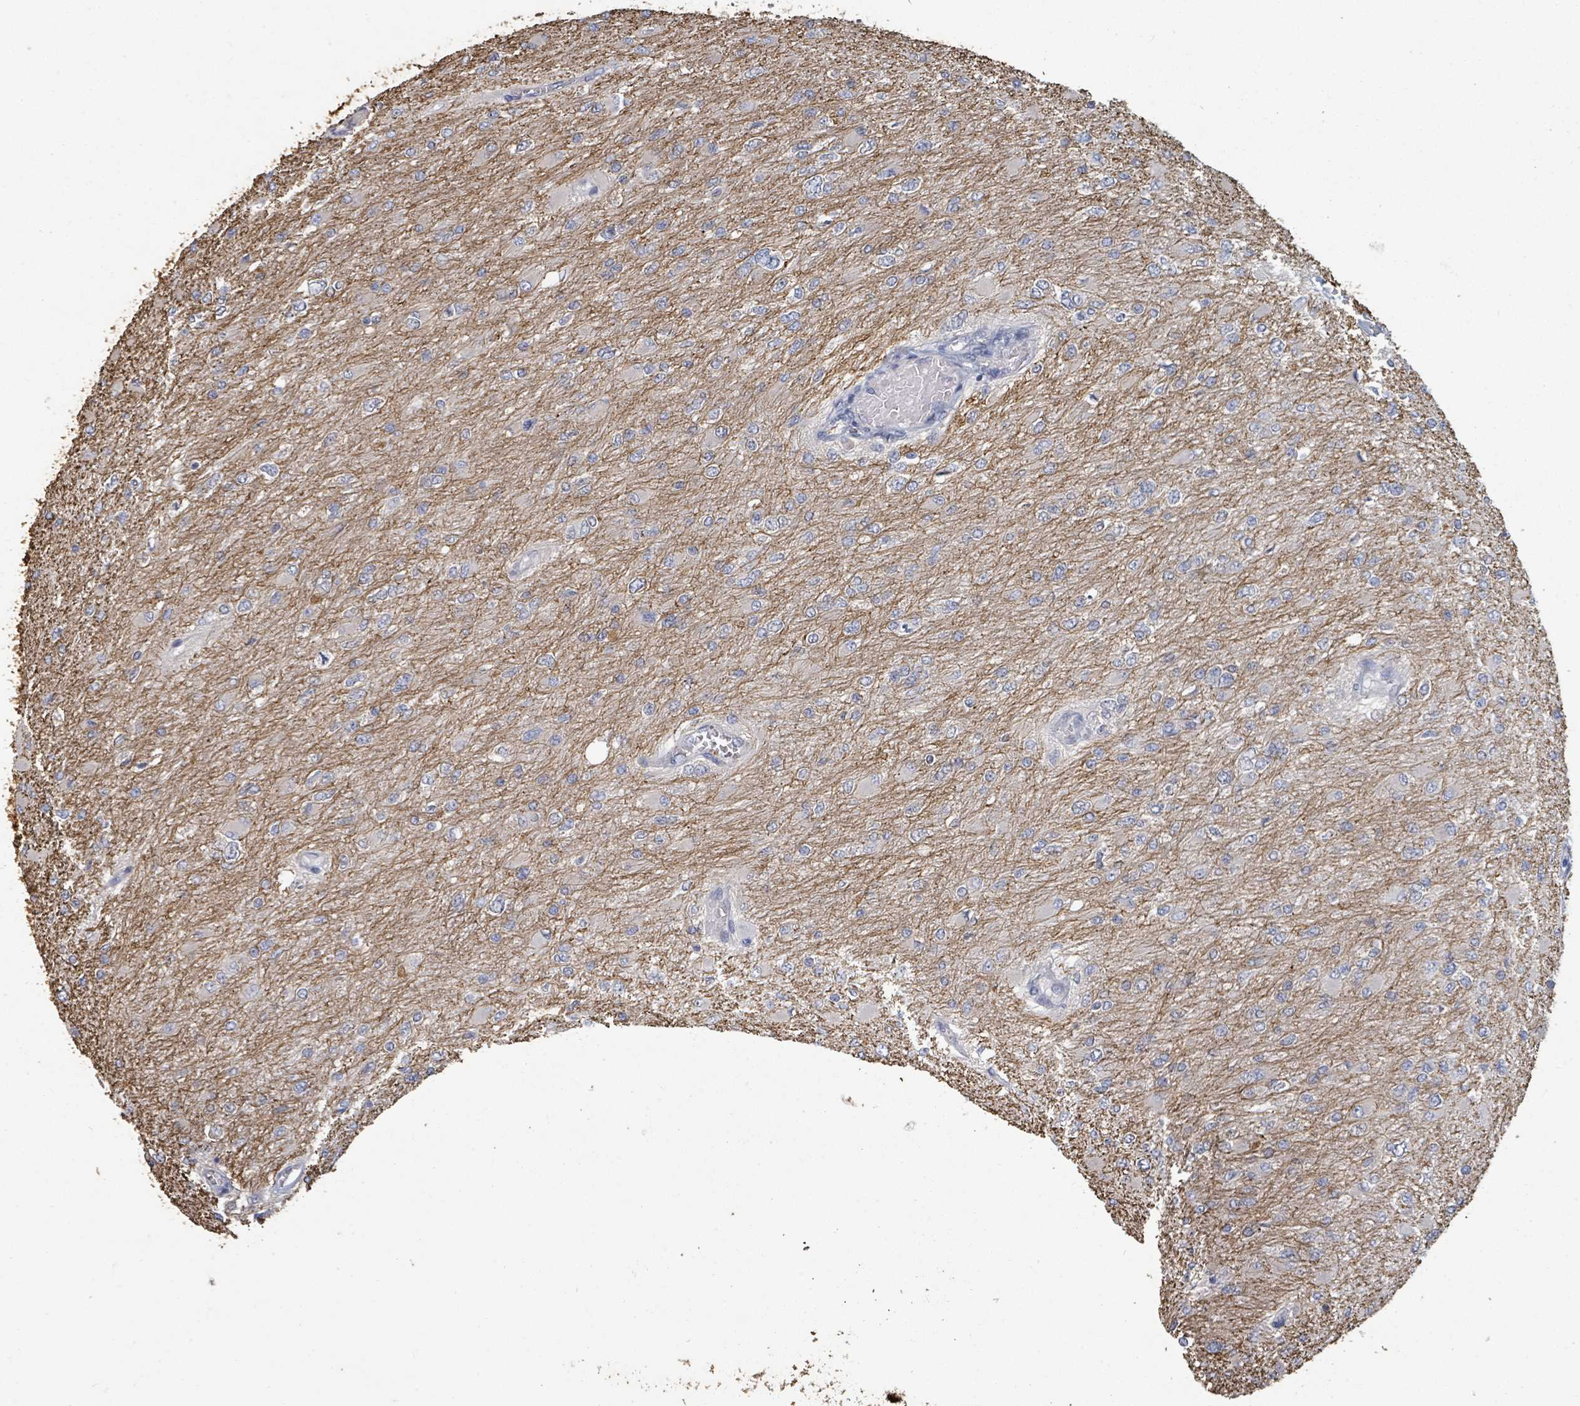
{"staining": {"intensity": "negative", "quantity": "none", "location": "none"}, "tissue": "glioma", "cell_type": "Tumor cells", "image_type": "cancer", "snomed": [{"axis": "morphology", "description": "Glioma, malignant, High grade"}, {"axis": "topography", "description": "Cerebral cortex"}], "caption": "High magnification brightfield microscopy of malignant high-grade glioma stained with DAB (brown) and counterstained with hematoxylin (blue): tumor cells show no significant positivity.", "gene": "PLAUR", "patient": {"sex": "female", "age": 36}}